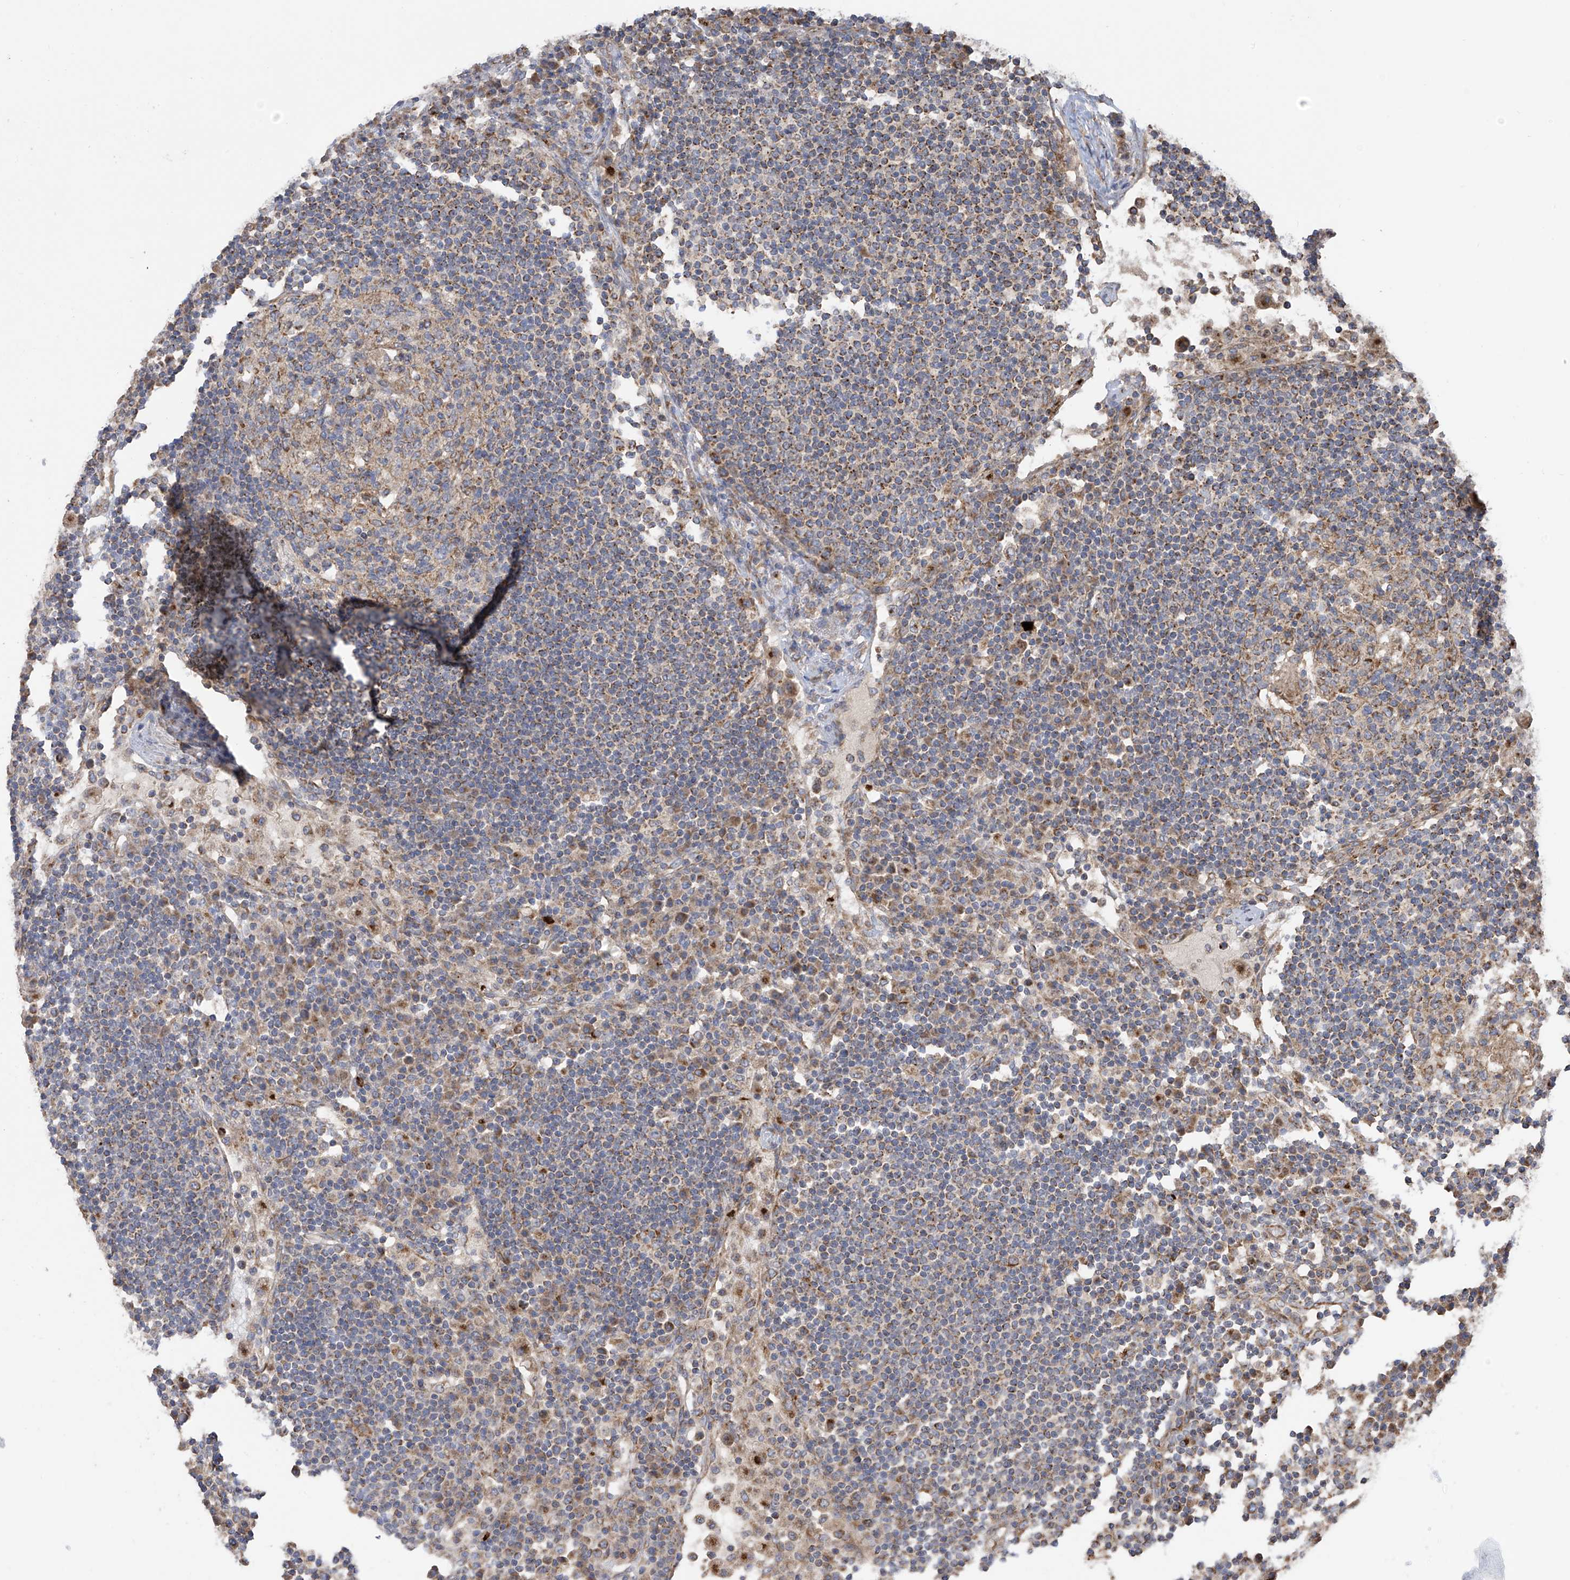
{"staining": {"intensity": "moderate", "quantity": "<25%", "location": "cytoplasmic/membranous"}, "tissue": "lymph node", "cell_type": "Germinal center cells", "image_type": "normal", "snomed": [{"axis": "morphology", "description": "Normal tissue, NOS"}, {"axis": "topography", "description": "Lymph node"}], "caption": "Approximately <25% of germinal center cells in benign human lymph node display moderate cytoplasmic/membranous protein expression as visualized by brown immunohistochemical staining.", "gene": "PNPT1", "patient": {"sex": "female", "age": 53}}